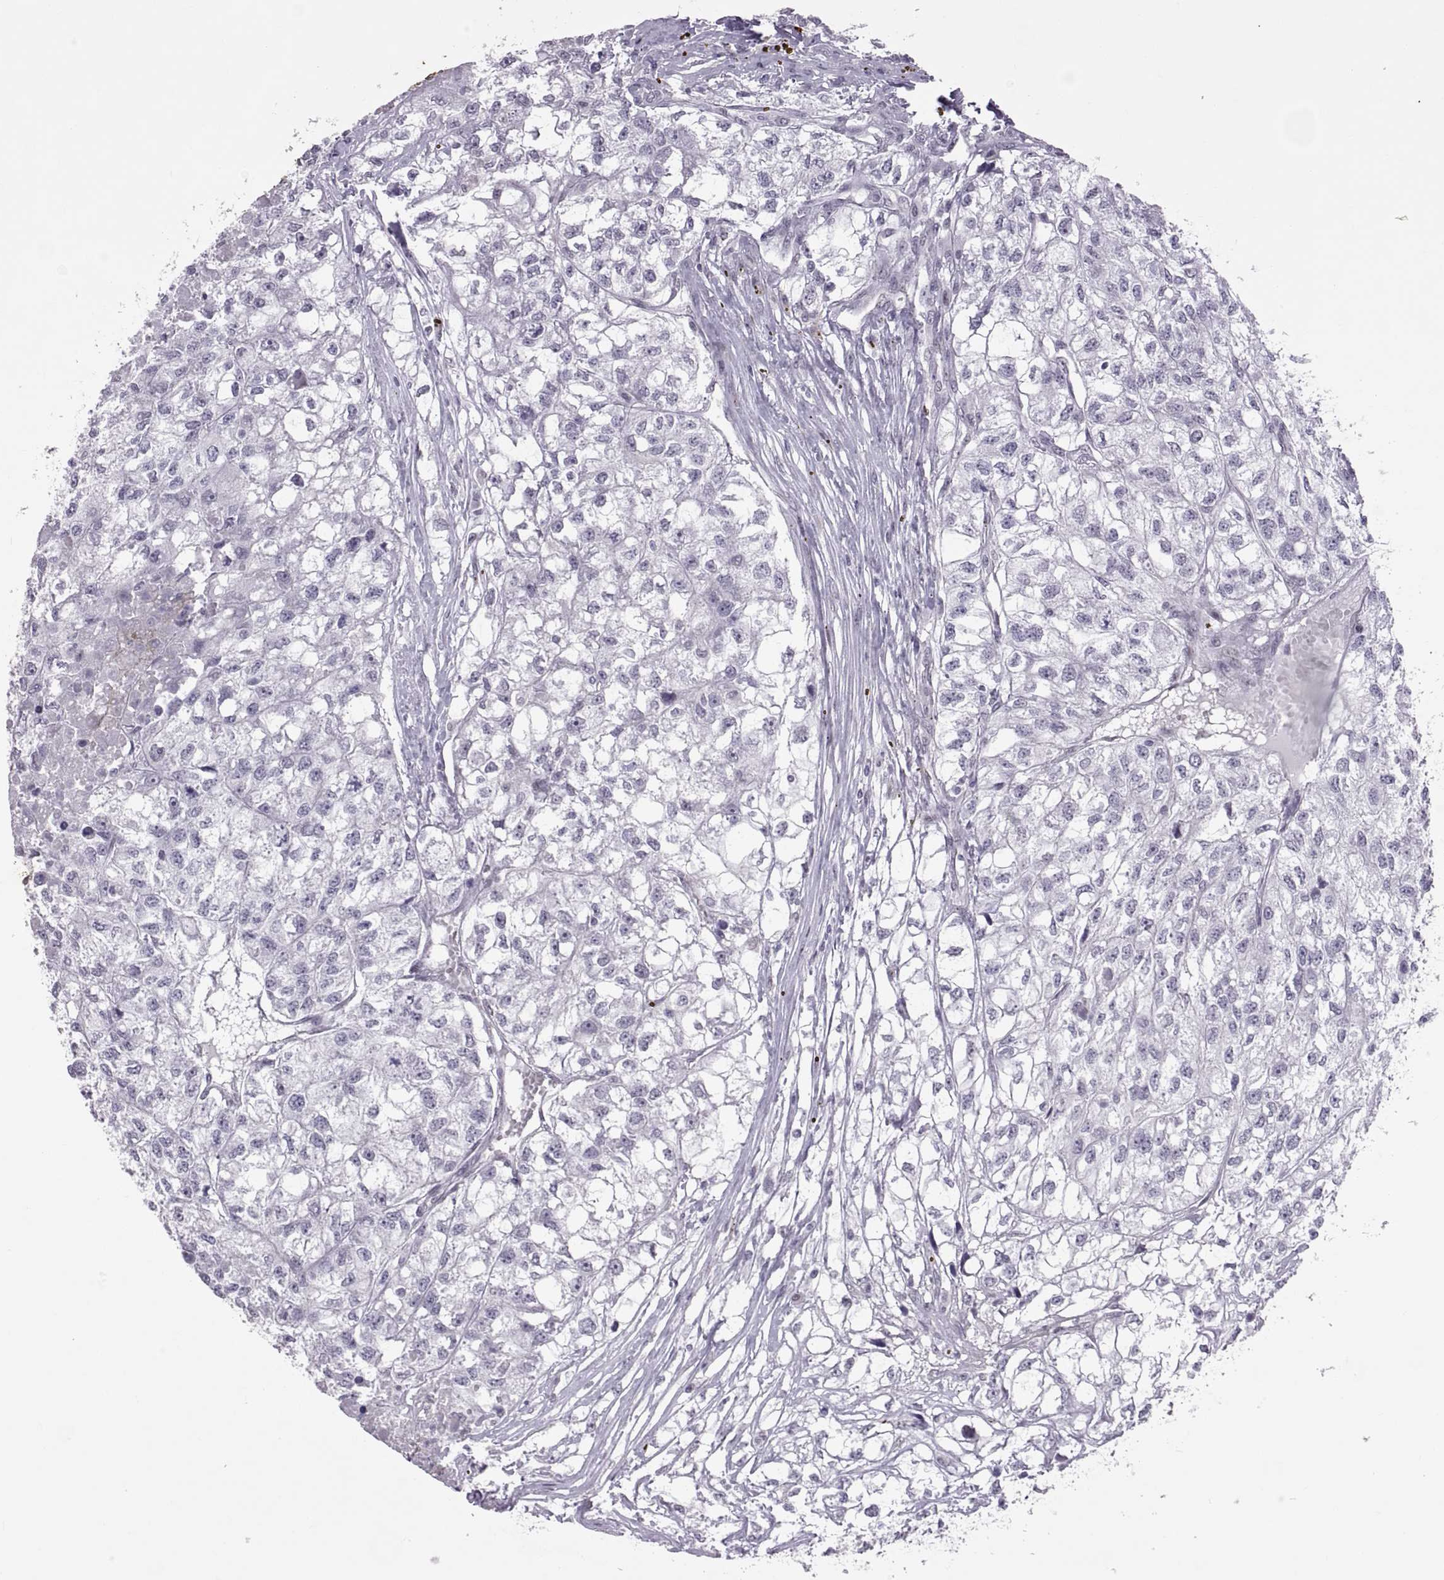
{"staining": {"intensity": "negative", "quantity": "none", "location": "none"}, "tissue": "renal cancer", "cell_type": "Tumor cells", "image_type": "cancer", "snomed": [{"axis": "morphology", "description": "Adenocarcinoma, NOS"}, {"axis": "topography", "description": "Kidney"}], "caption": "An image of renal cancer (adenocarcinoma) stained for a protein demonstrates no brown staining in tumor cells. (Immunohistochemistry, brightfield microscopy, high magnification).", "gene": "KRT77", "patient": {"sex": "male", "age": 56}}